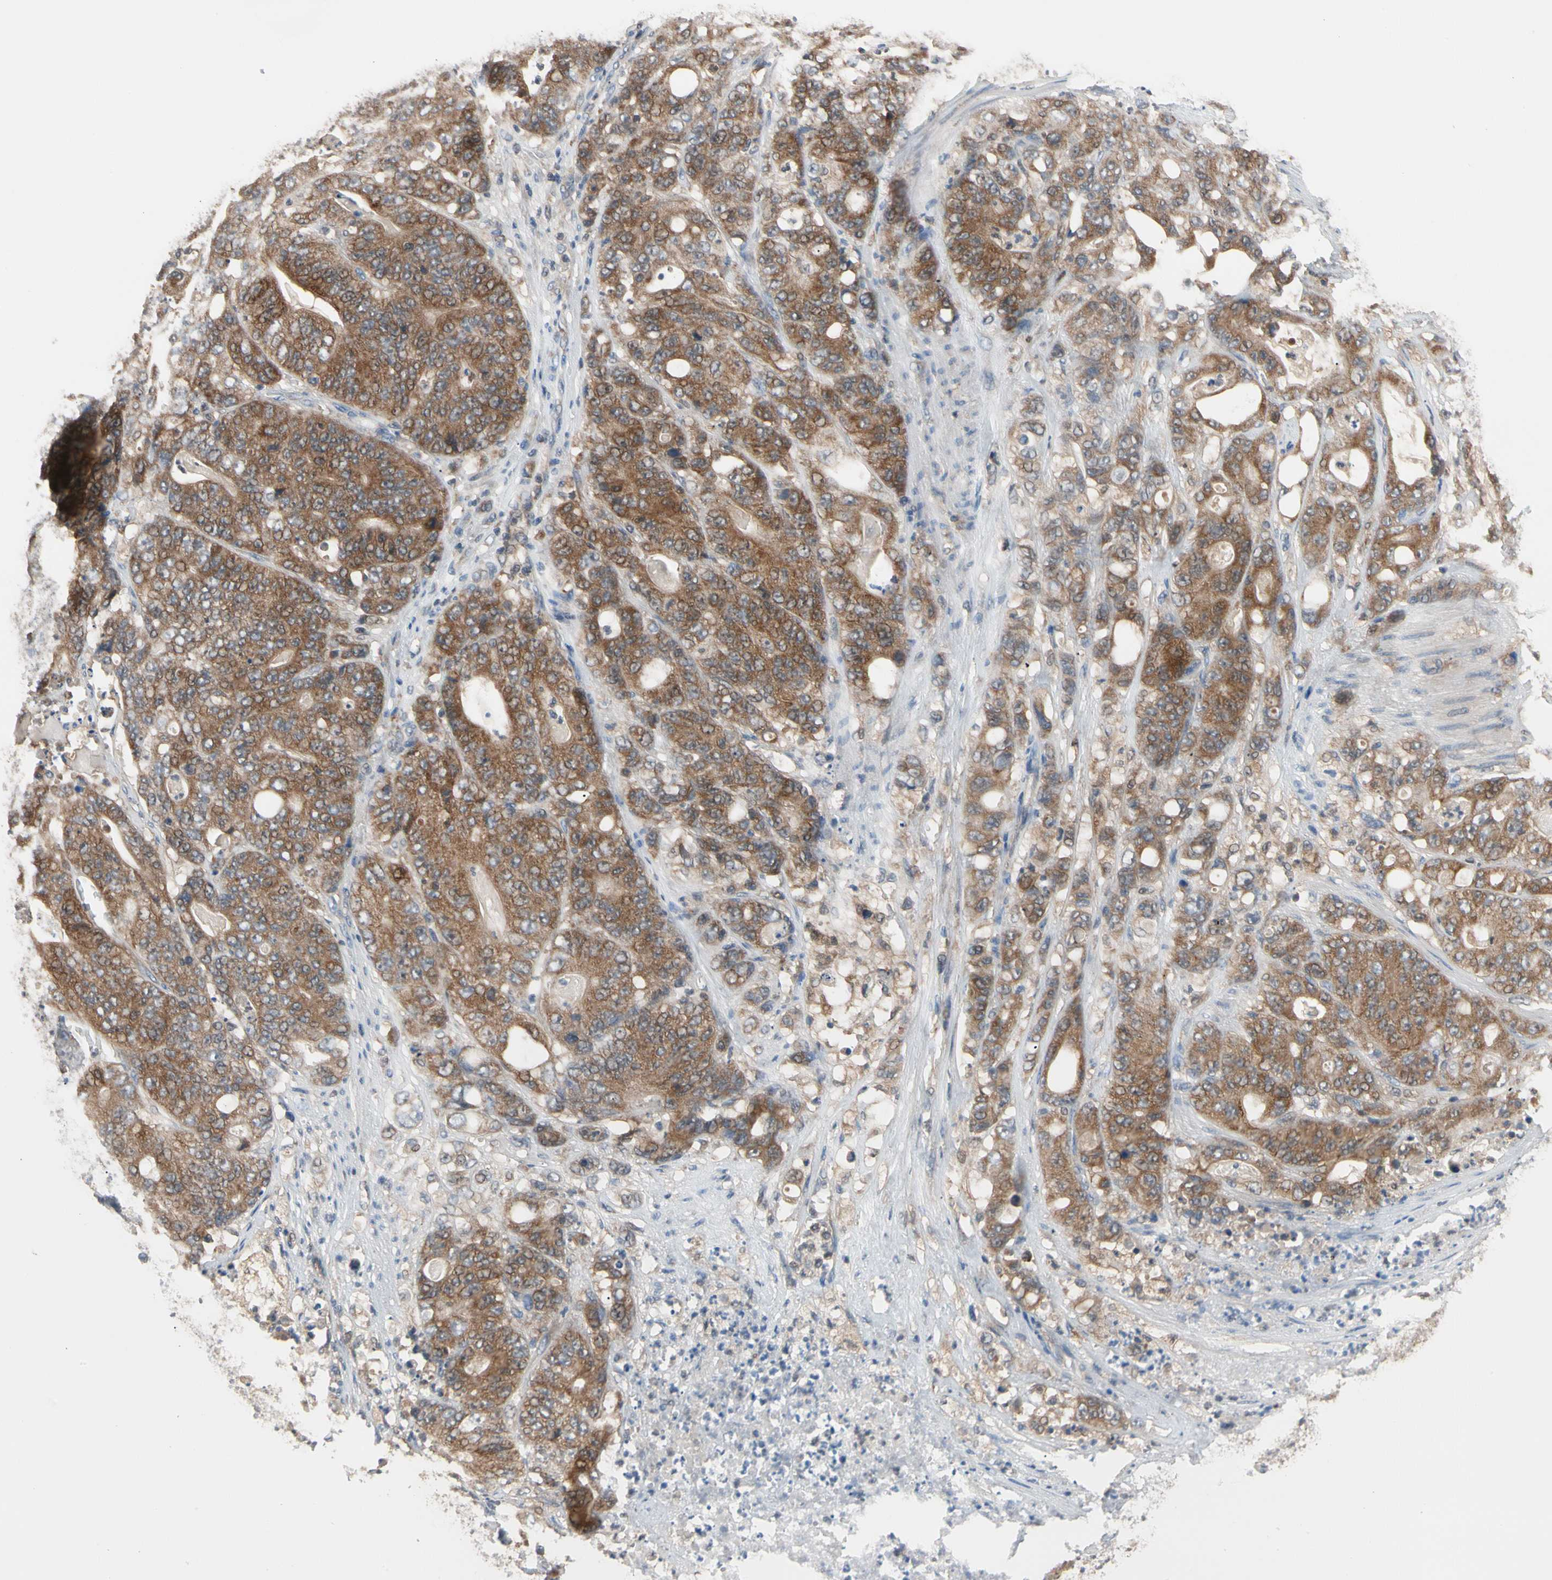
{"staining": {"intensity": "strong", "quantity": ">75%", "location": "cytoplasmic/membranous"}, "tissue": "stomach cancer", "cell_type": "Tumor cells", "image_type": "cancer", "snomed": [{"axis": "morphology", "description": "Adenocarcinoma, NOS"}, {"axis": "topography", "description": "Stomach"}], "caption": "Immunohistochemistry micrograph of human stomach cancer (adenocarcinoma) stained for a protein (brown), which demonstrates high levels of strong cytoplasmic/membranous staining in about >75% of tumor cells.", "gene": "MTHFS", "patient": {"sex": "female", "age": 73}}